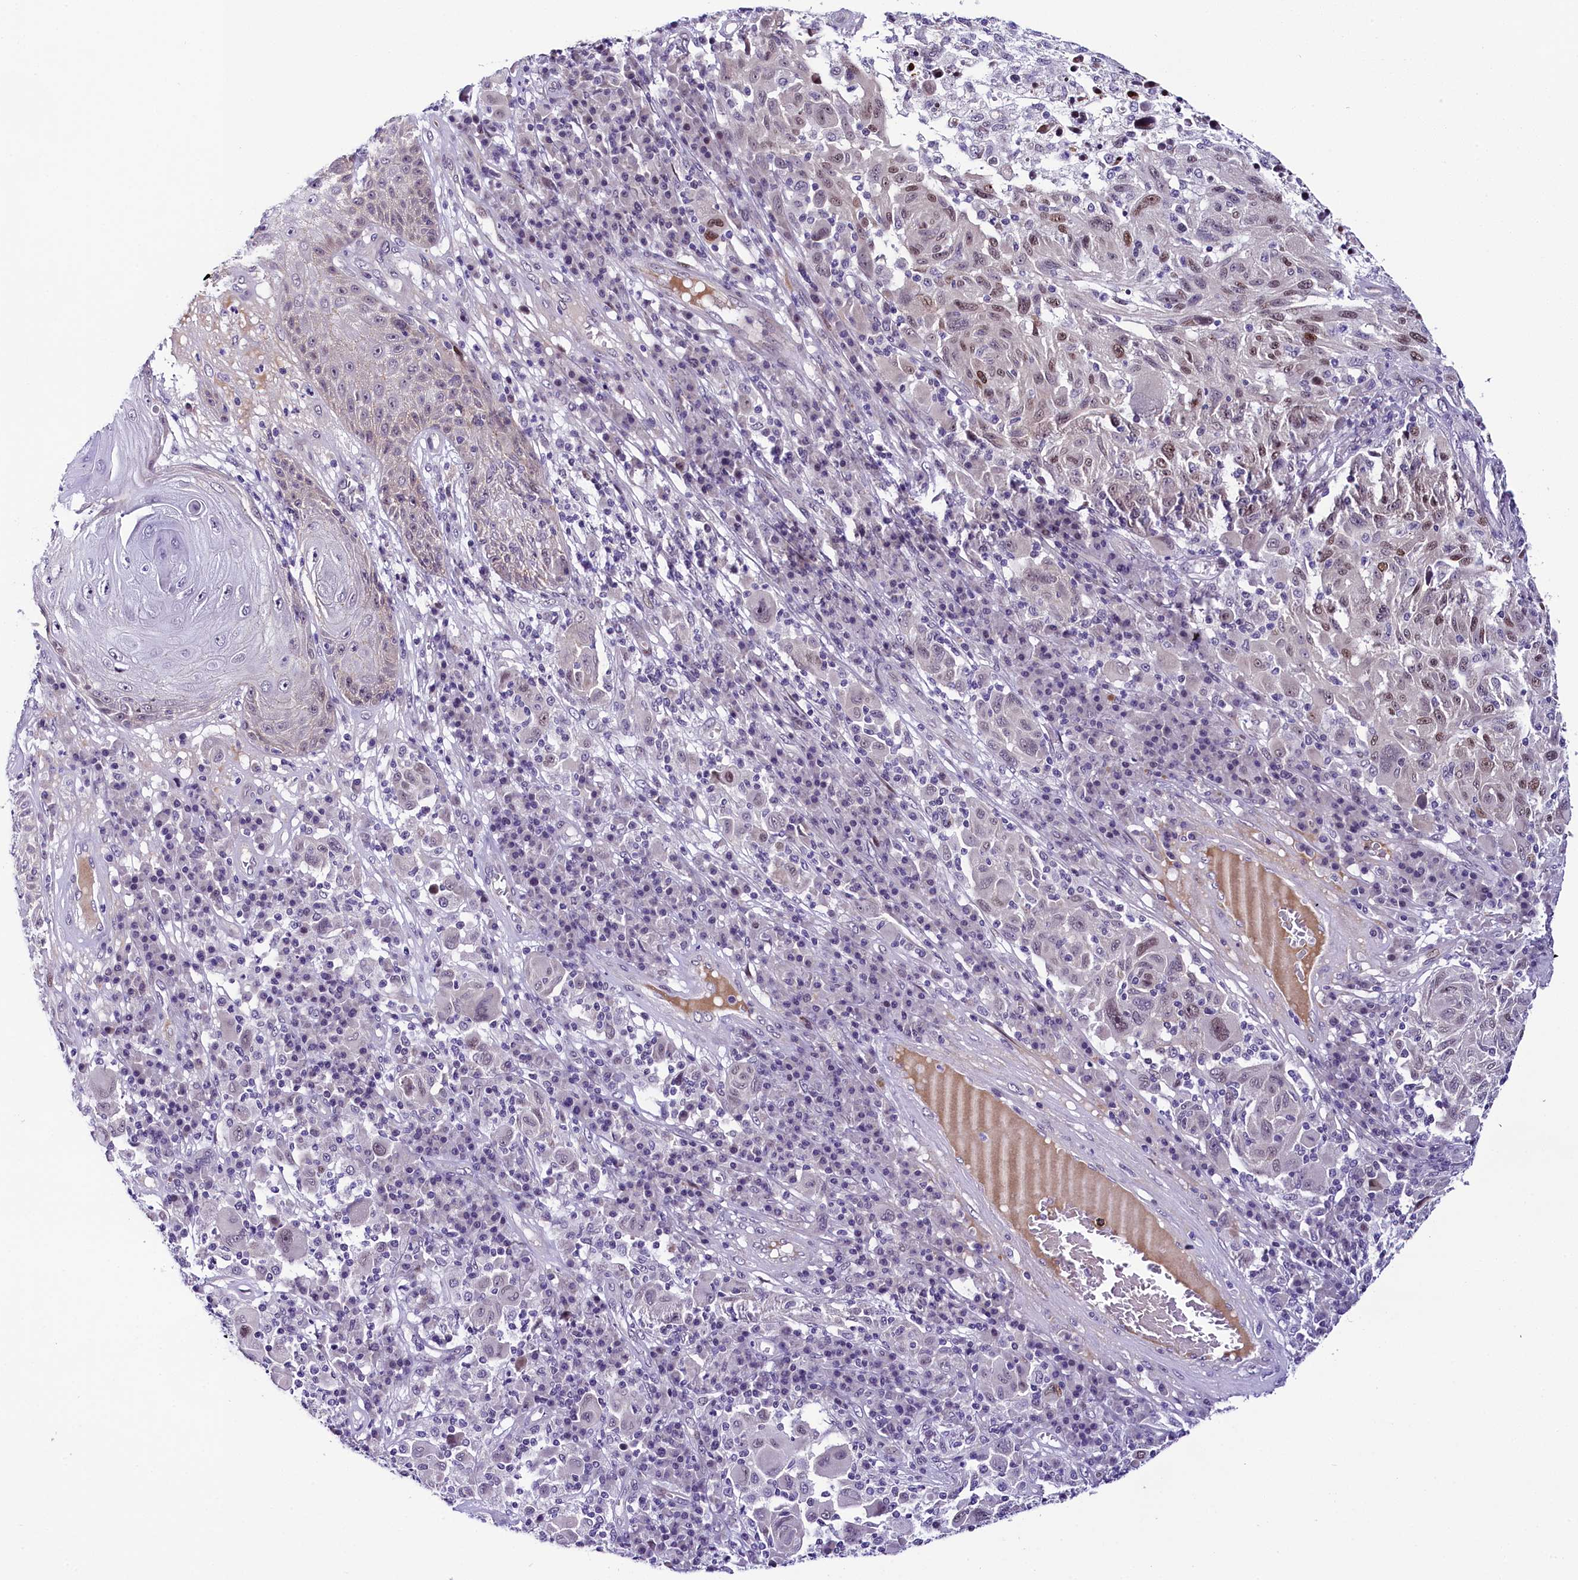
{"staining": {"intensity": "weak", "quantity": "<25%", "location": "nuclear"}, "tissue": "melanoma", "cell_type": "Tumor cells", "image_type": "cancer", "snomed": [{"axis": "morphology", "description": "Malignant melanoma, NOS"}, {"axis": "topography", "description": "Skin"}], "caption": "DAB immunohistochemical staining of human malignant melanoma shows no significant staining in tumor cells. Brightfield microscopy of immunohistochemistry stained with DAB (3,3'-diaminobenzidine) (brown) and hematoxylin (blue), captured at high magnification.", "gene": "CCDC106", "patient": {"sex": "male", "age": 53}}